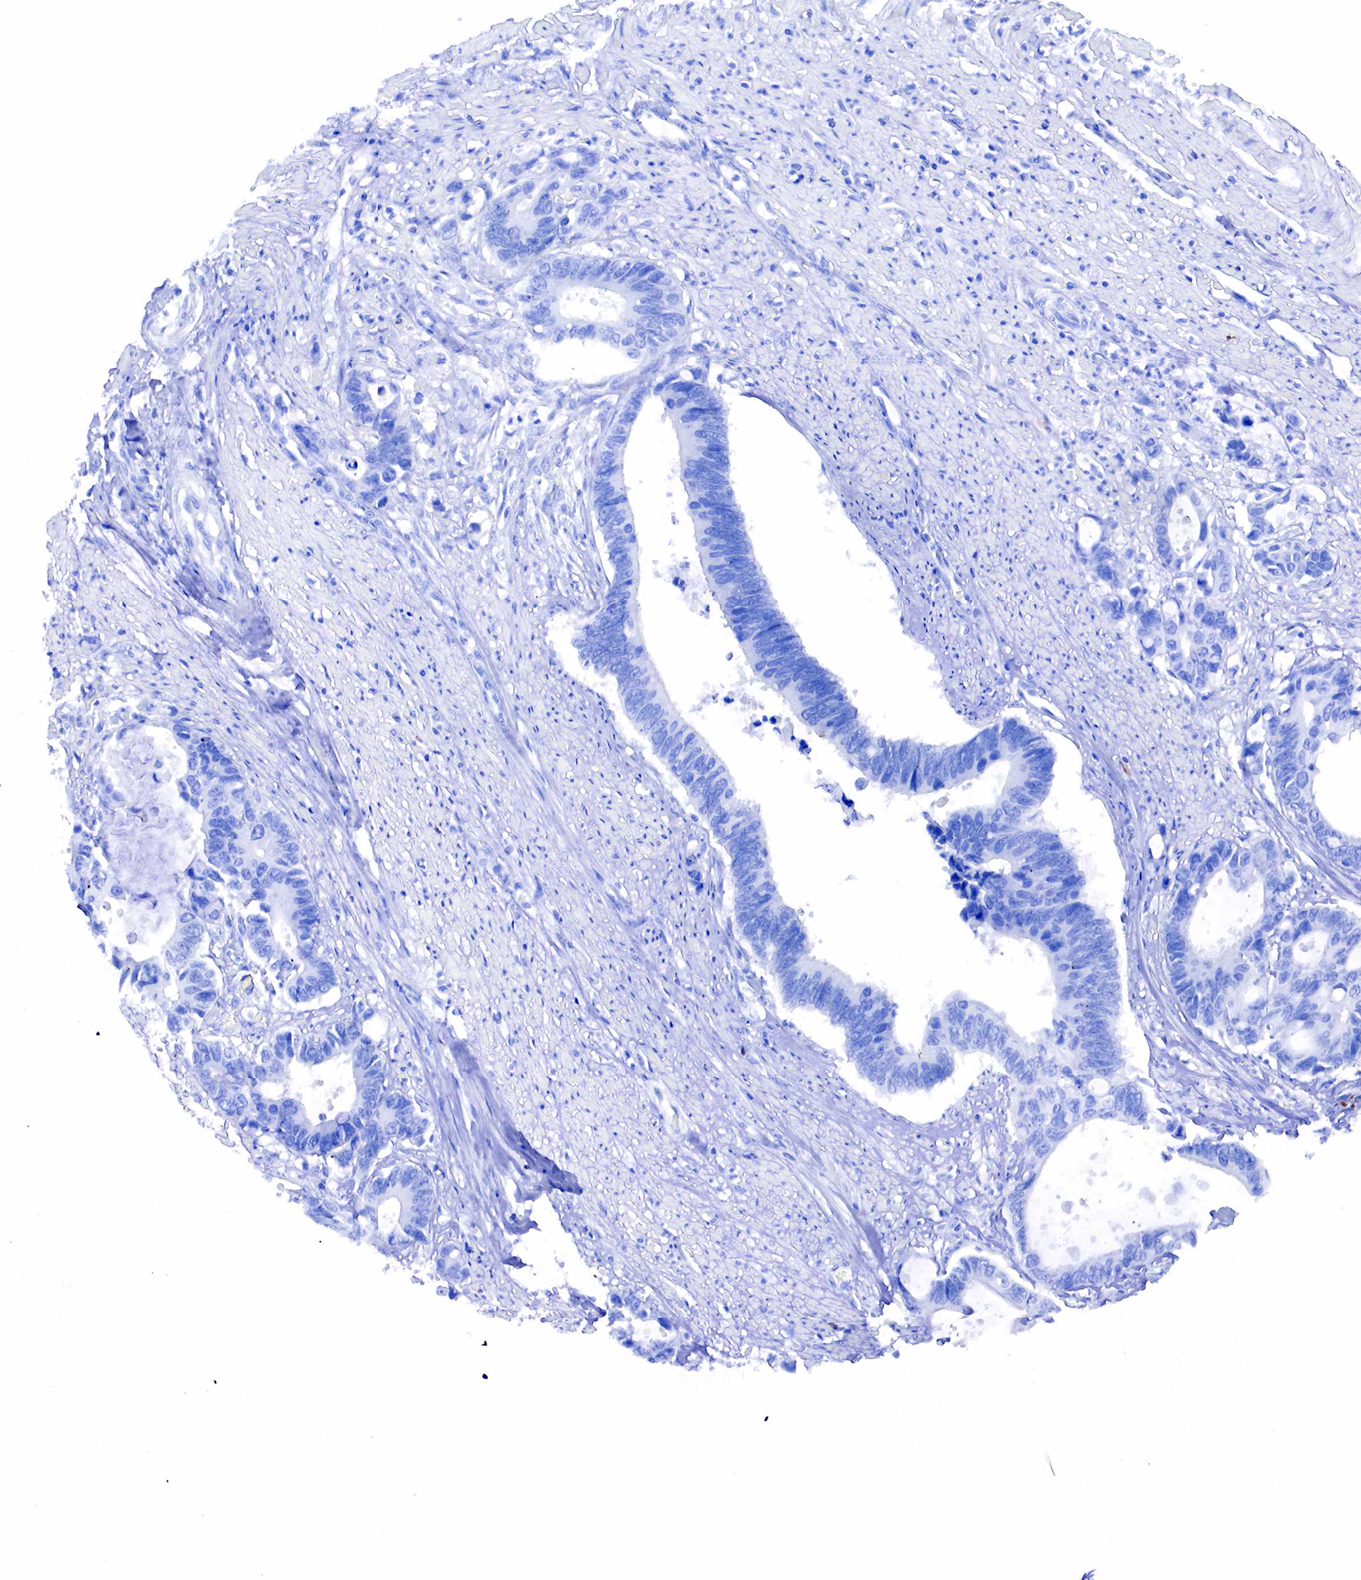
{"staining": {"intensity": "negative", "quantity": "none", "location": "none"}, "tissue": "colorectal cancer", "cell_type": "Tumor cells", "image_type": "cancer", "snomed": [{"axis": "morphology", "description": "Adenocarcinoma, NOS"}, {"axis": "topography", "description": "Colon"}], "caption": "Immunohistochemistry (IHC) micrograph of neoplastic tissue: human adenocarcinoma (colorectal) stained with DAB (3,3'-diaminobenzidine) exhibits no significant protein positivity in tumor cells.", "gene": "CD79A", "patient": {"sex": "male", "age": 49}}